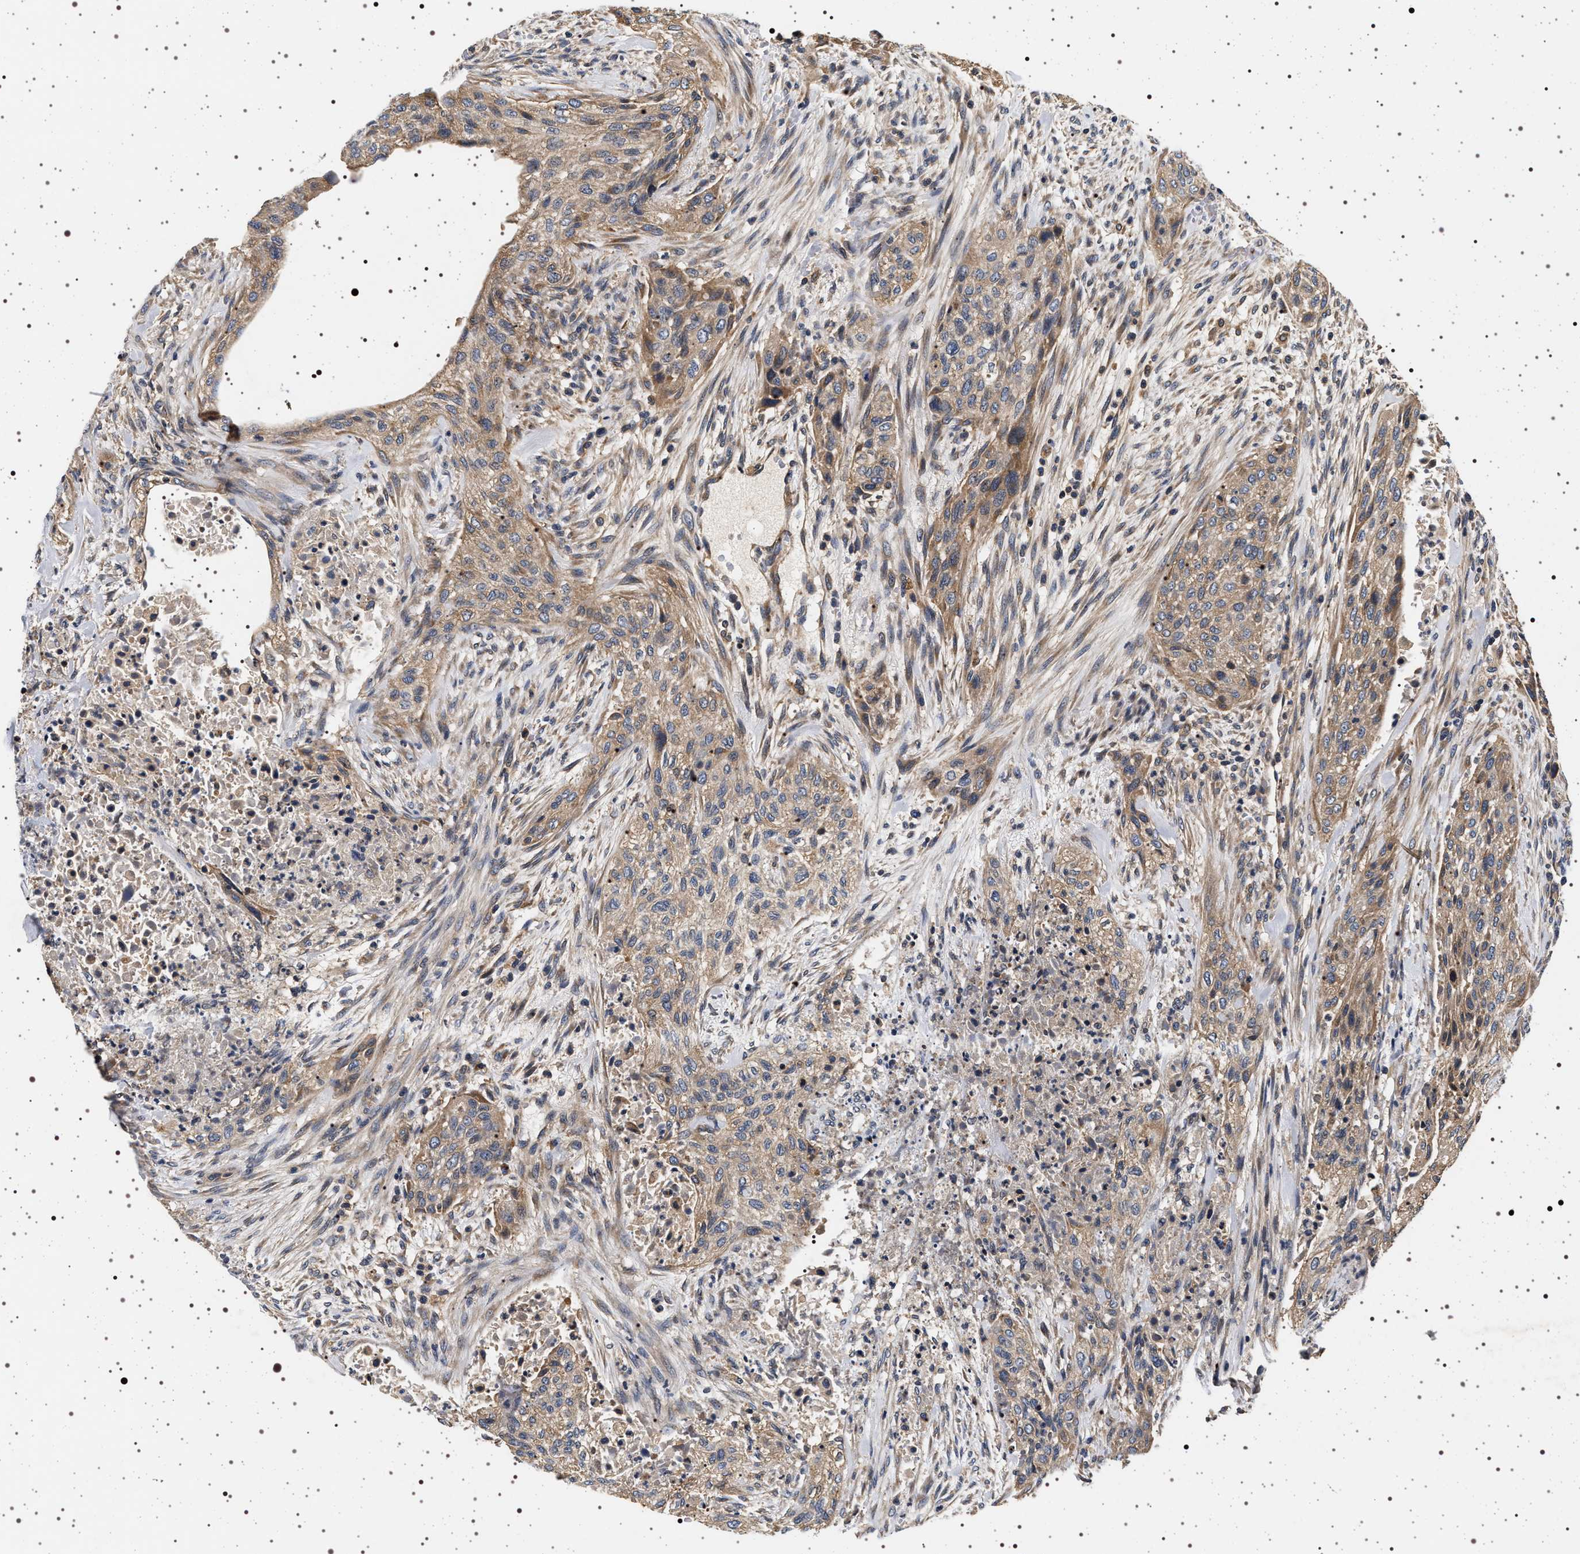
{"staining": {"intensity": "weak", "quantity": ">75%", "location": "cytoplasmic/membranous"}, "tissue": "urothelial cancer", "cell_type": "Tumor cells", "image_type": "cancer", "snomed": [{"axis": "morphology", "description": "Urothelial carcinoma, Low grade"}, {"axis": "morphology", "description": "Urothelial carcinoma, High grade"}, {"axis": "topography", "description": "Urinary bladder"}], "caption": "Human urothelial cancer stained with a protein marker reveals weak staining in tumor cells.", "gene": "DCBLD2", "patient": {"sex": "male", "age": 35}}